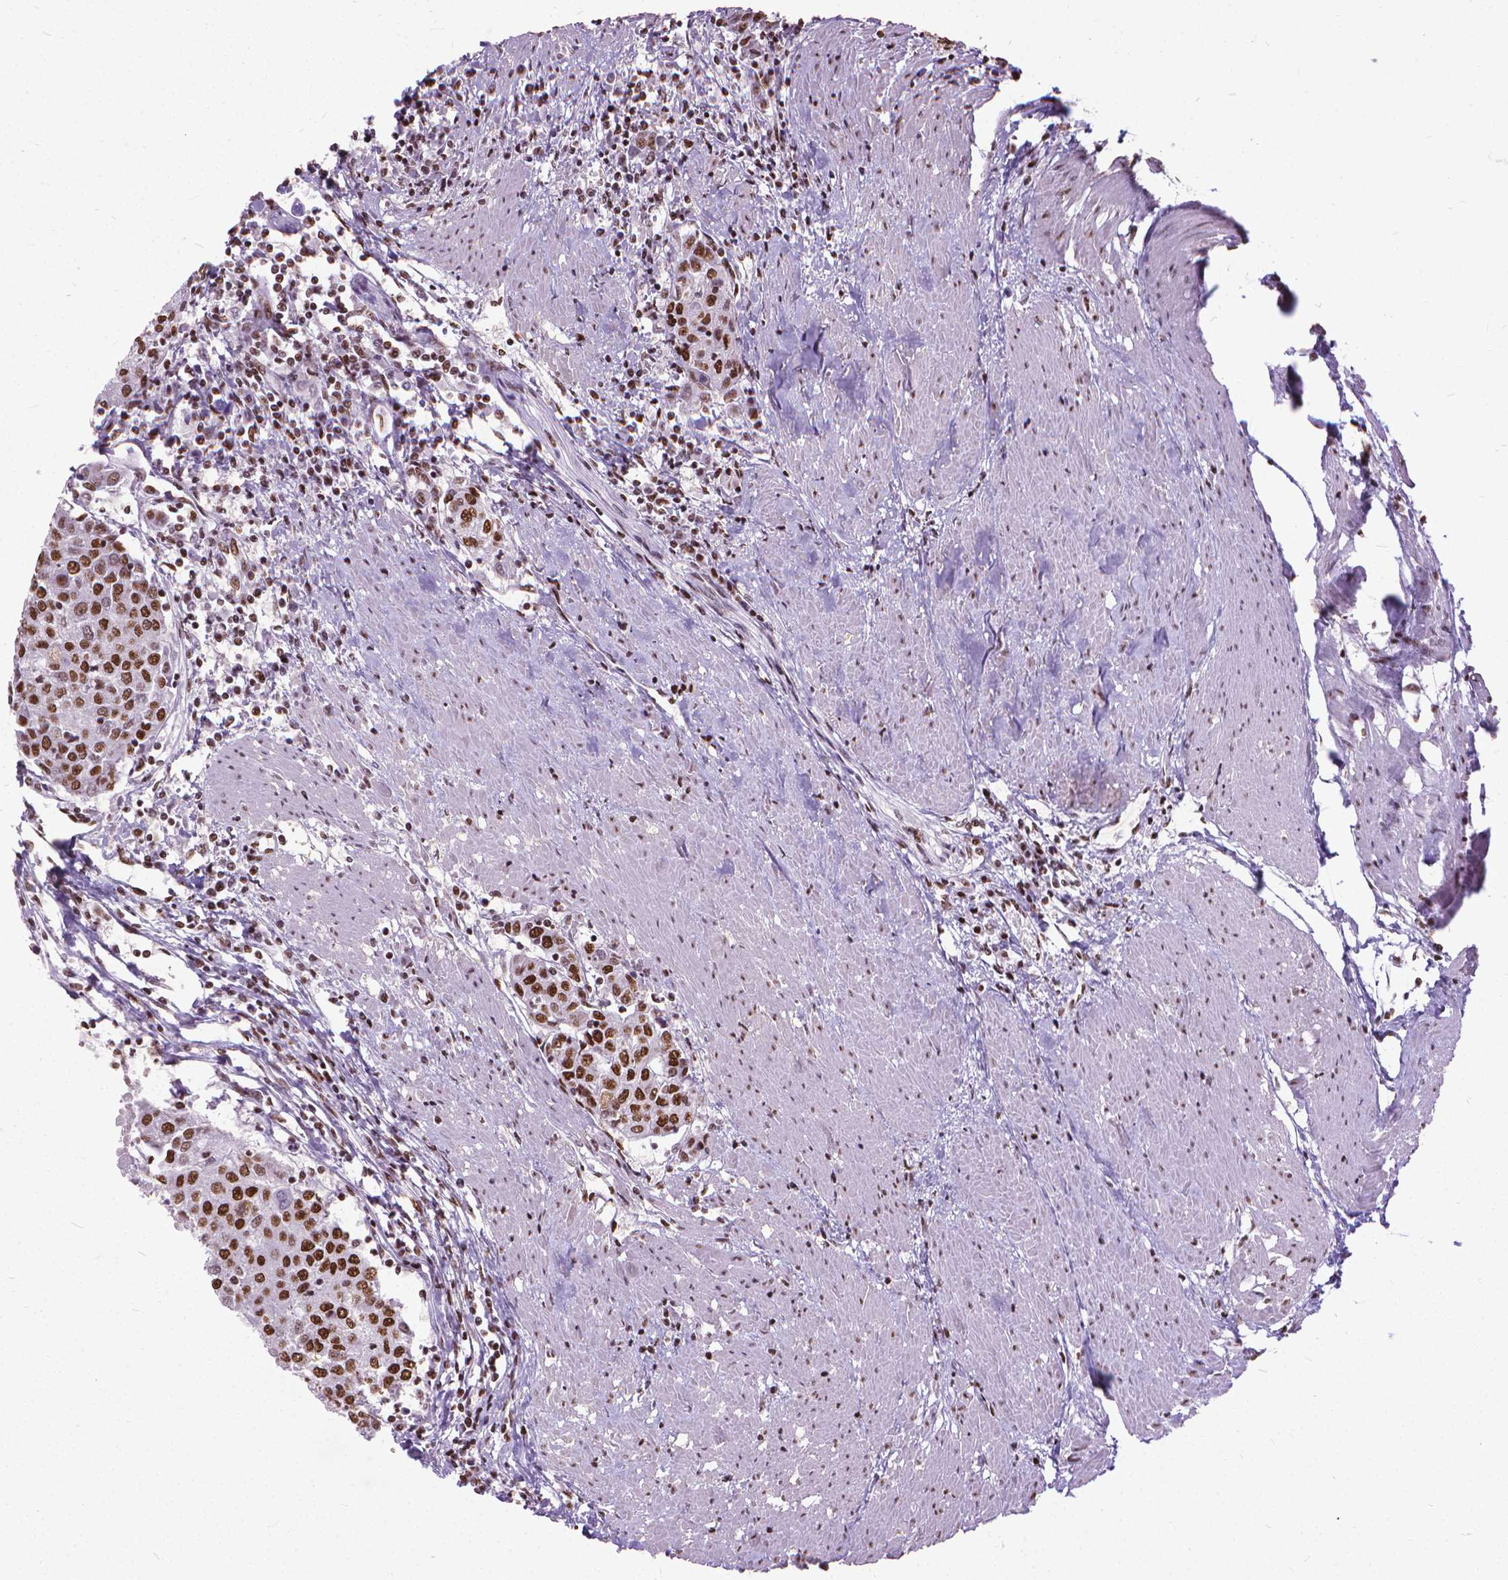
{"staining": {"intensity": "strong", "quantity": "25%-75%", "location": "nuclear"}, "tissue": "urothelial cancer", "cell_type": "Tumor cells", "image_type": "cancer", "snomed": [{"axis": "morphology", "description": "Urothelial carcinoma, High grade"}, {"axis": "topography", "description": "Urinary bladder"}], "caption": "Tumor cells display strong nuclear expression in about 25%-75% of cells in urothelial cancer.", "gene": "AKAP8", "patient": {"sex": "female", "age": 85}}